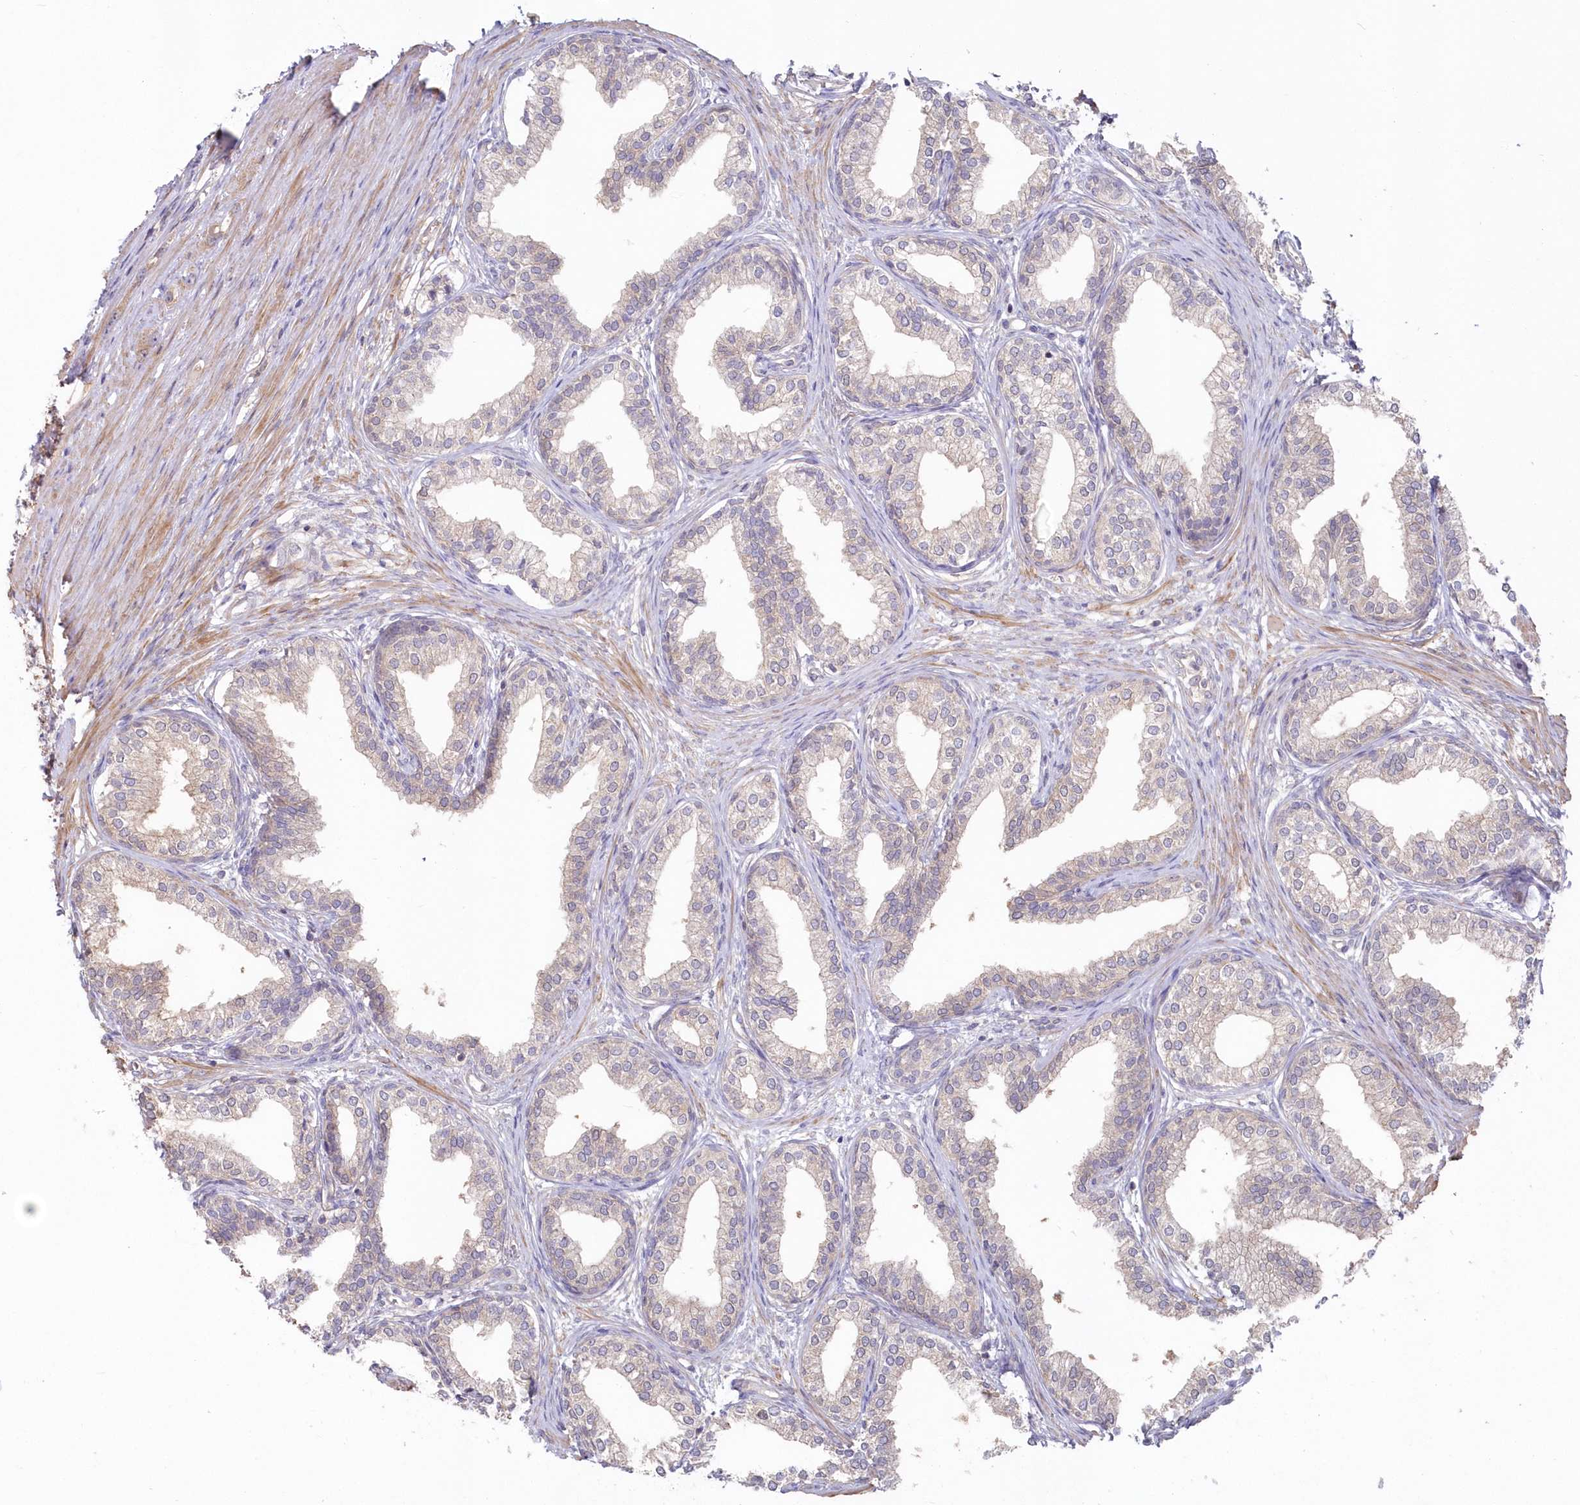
{"staining": {"intensity": "negative", "quantity": "none", "location": "none"}, "tissue": "prostate cancer", "cell_type": "Tumor cells", "image_type": "cancer", "snomed": [{"axis": "morphology", "description": "Adenocarcinoma, High grade"}, {"axis": "topography", "description": "Prostate"}], "caption": "Adenocarcinoma (high-grade) (prostate) stained for a protein using immunohistochemistry (IHC) displays no expression tumor cells.", "gene": "TBCA", "patient": {"sex": "male", "age": 63}}